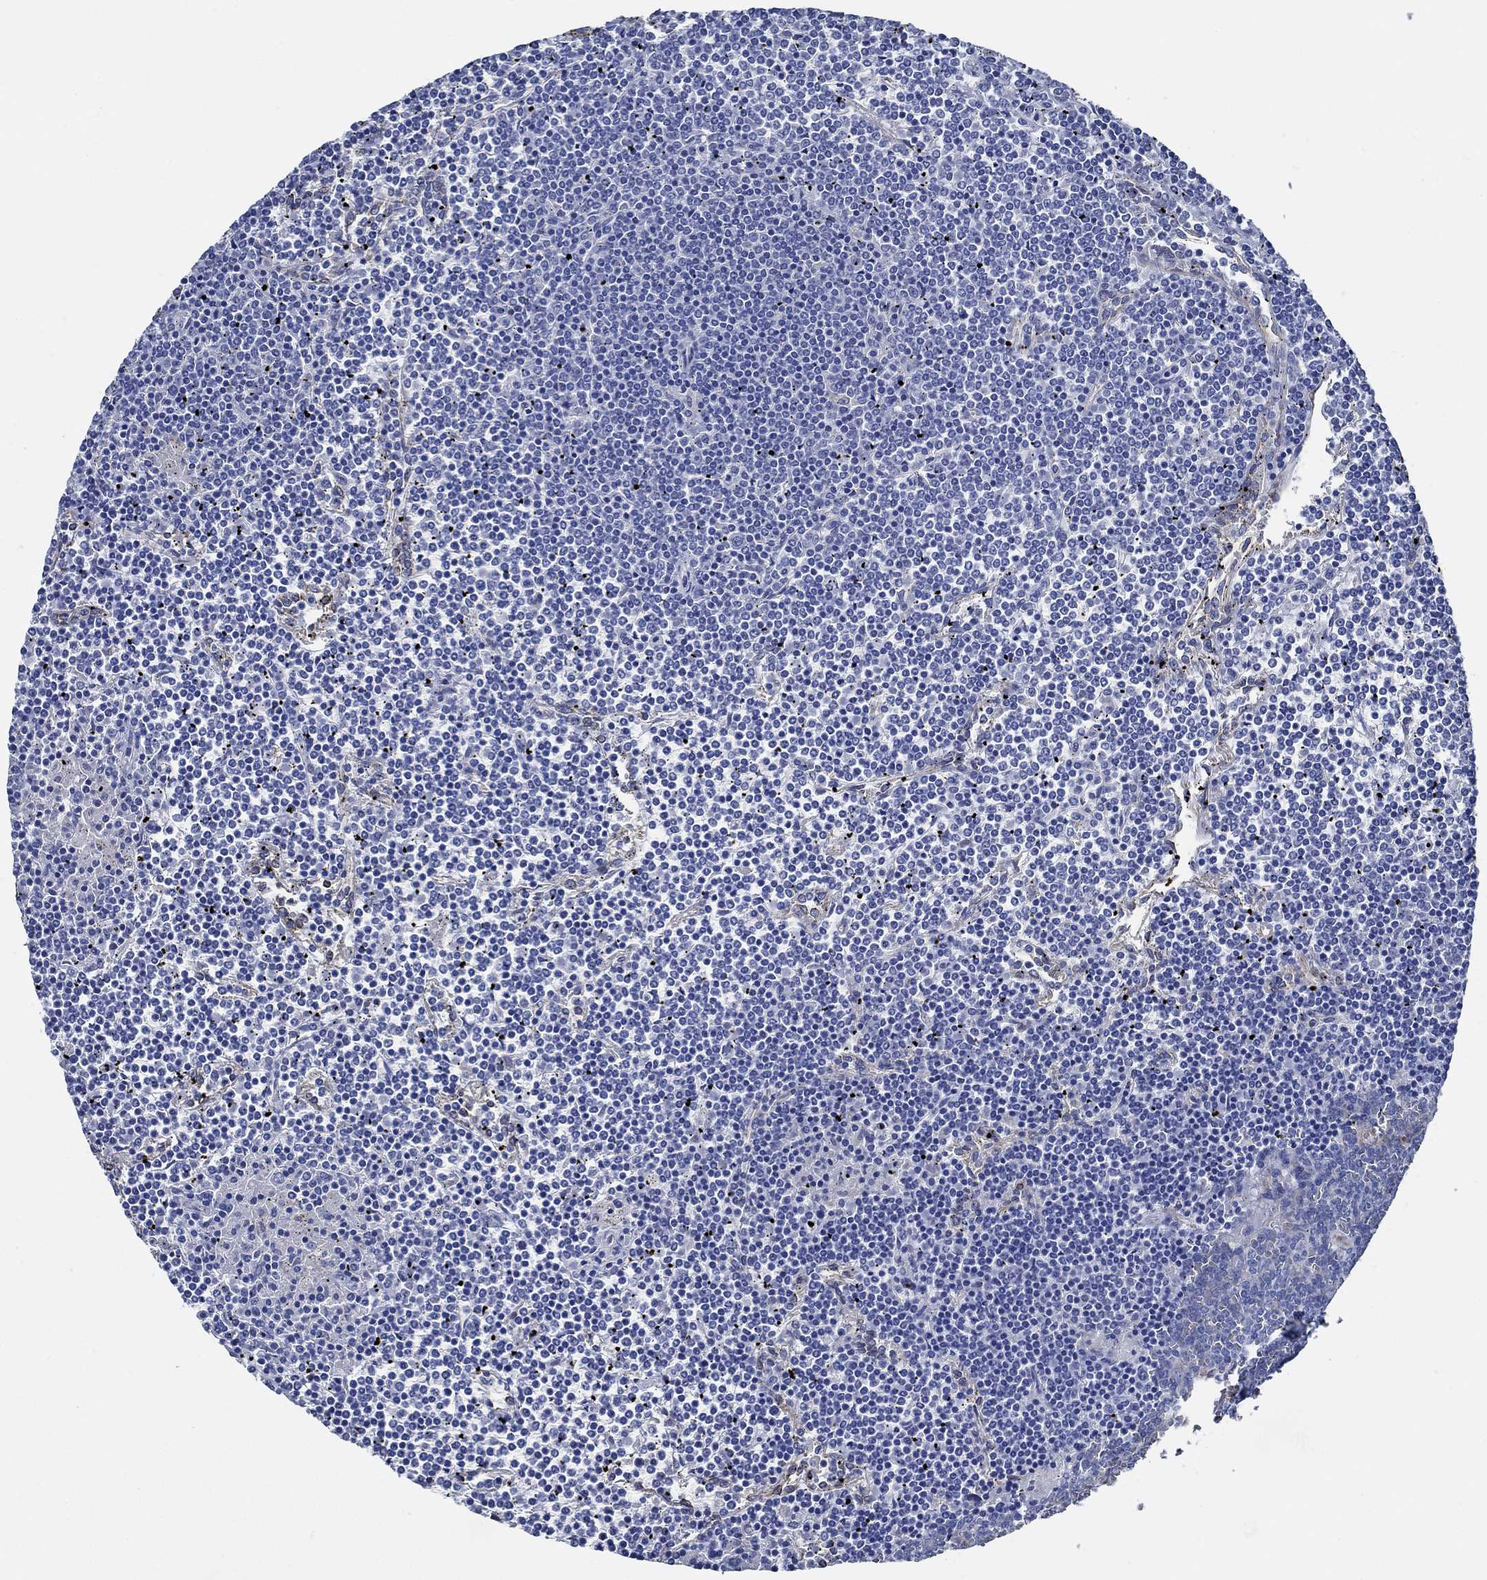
{"staining": {"intensity": "negative", "quantity": "none", "location": "none"}, "tissue": "lymphoma", "cell_type": "Tumor cells", "image_type": "cancer", "snomed": [{"axis": "morphology", "description": "Malignant lymphoma, non-Hodgkin's type, Low grade"}, {"axis": "topography", "description": "Spleen"}], "caption": "The IHC micrograph has no significant expression in tumor cells of low-grade malignant lymphoma, non-Hodgkin's type tissue.", "gene": "HECW2", "patient": {"sex": "female", "age": 19}}